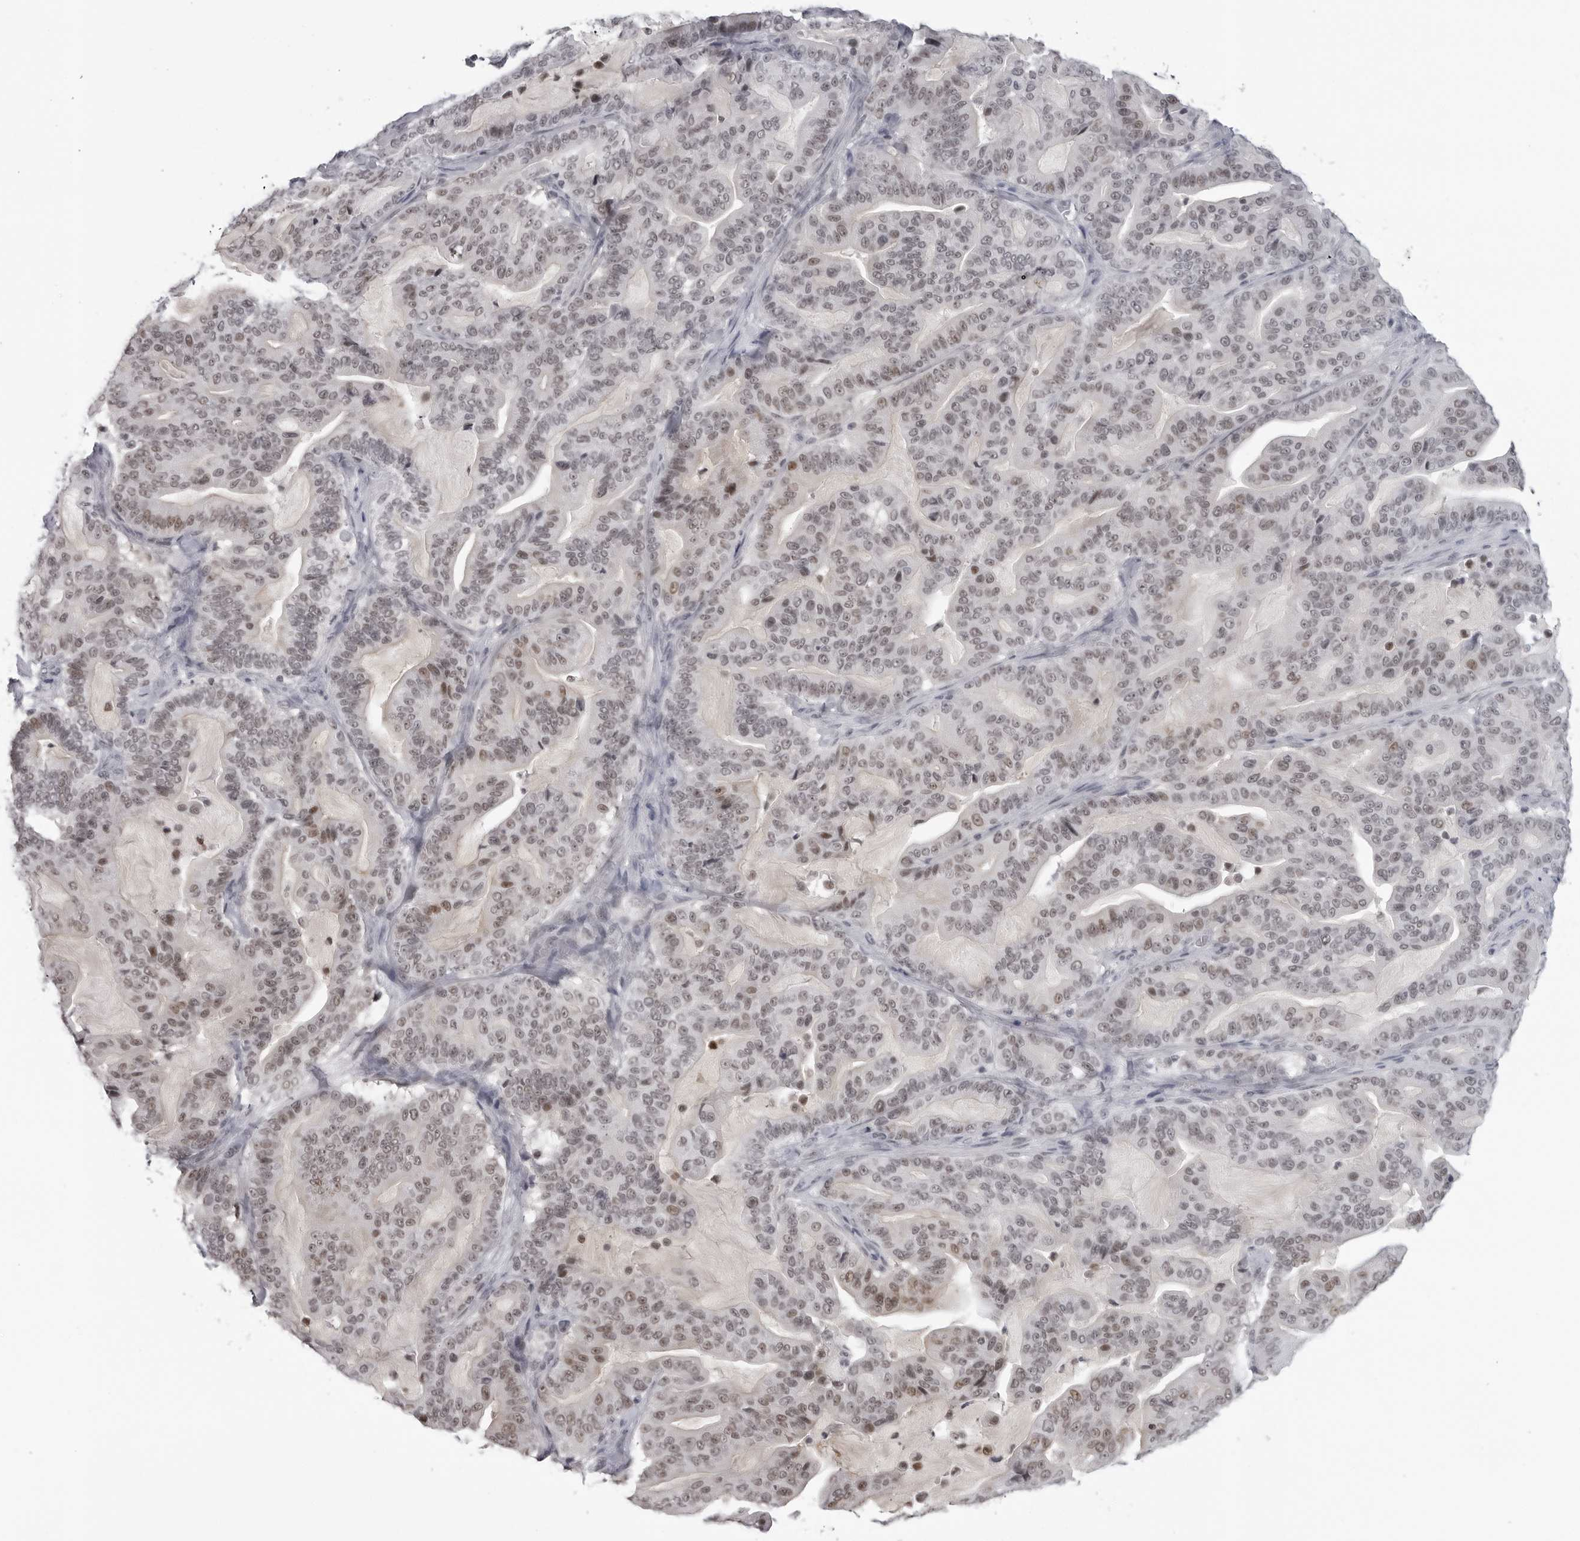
{"staining": {"intensity": "weak", "quantity": ">75%", "location": "nuclear"}, "tissue": "pancreatic cancer", "cell_type": "Tumor cells", "image_type": "cancer", "snomed": [{"axis": "morphology", "description": "Adenocarcinoma, NOS"}, {"axis": "topography", "description": "Pancreas"}], "caption": "A low amount of weak nuclear staining is appreciated in about >75% of tumor cells in pancreatic cancer (adenocarcinoma) tissue.", "gene": "ESPN", "patient": {"sex": "male", "age": 63}}